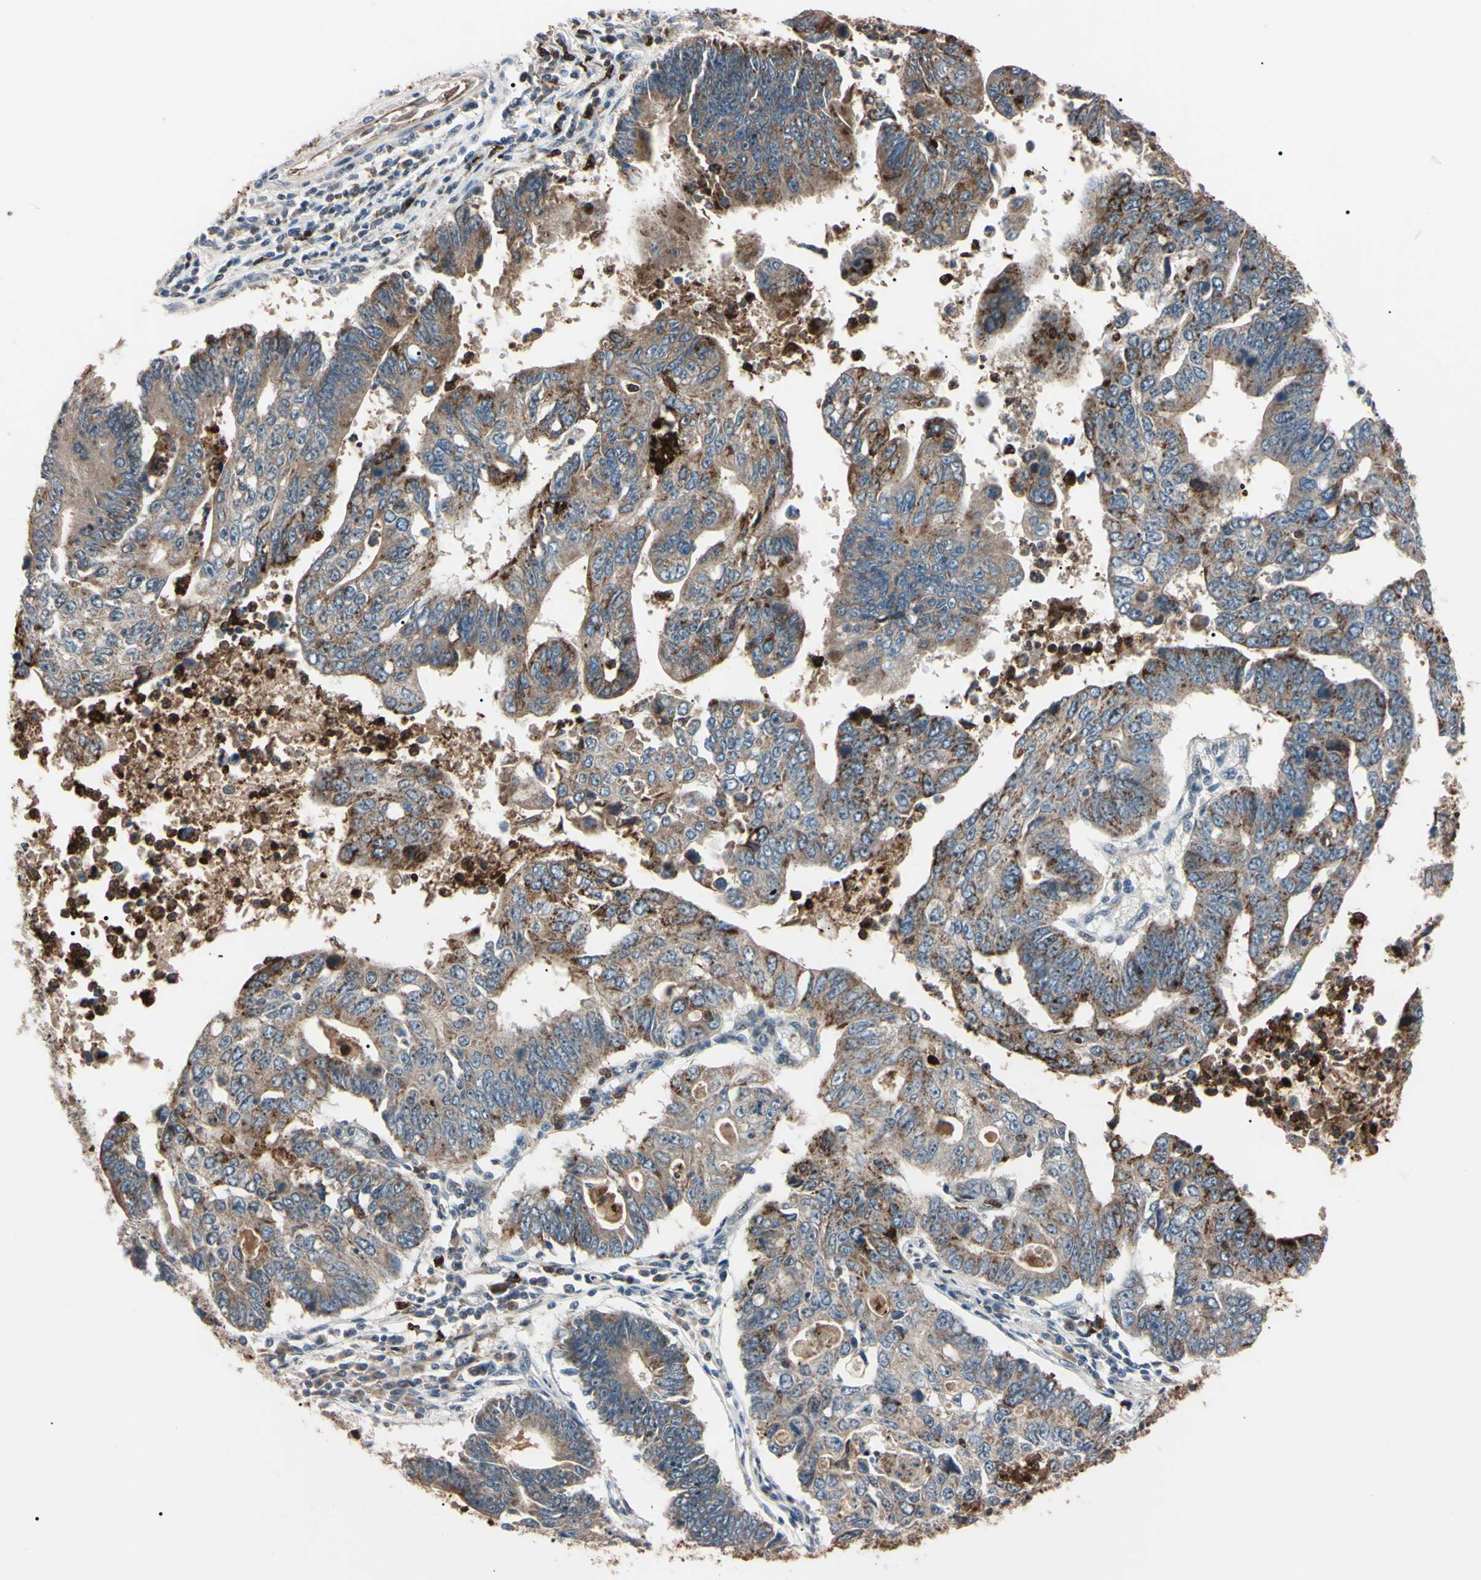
{"staining": {"intensity": "moderate", "quantity": "25%-75%", "location": "cytoplasmic/membranous"}, "tissue": "stomach cancer", "cell_type": "Tumor cells", "image_type": "cancer", "snomed": [{"axis": "morphology", "description": "Adenocarcinoma, NOS"}, {"axis": "topography", "description": "Stomach"}], "caption": "Protein staining exhibits moderate cytoplasmic/membranous positivity in approximately 25%-75% of tumor cells in stomach cancer (adenocarcinoma). (brown staining indicates protein expression, while blue staining denotes nuclei).", "gene": "TRAF5", "patient": {"sex": "male", "age": 59}}